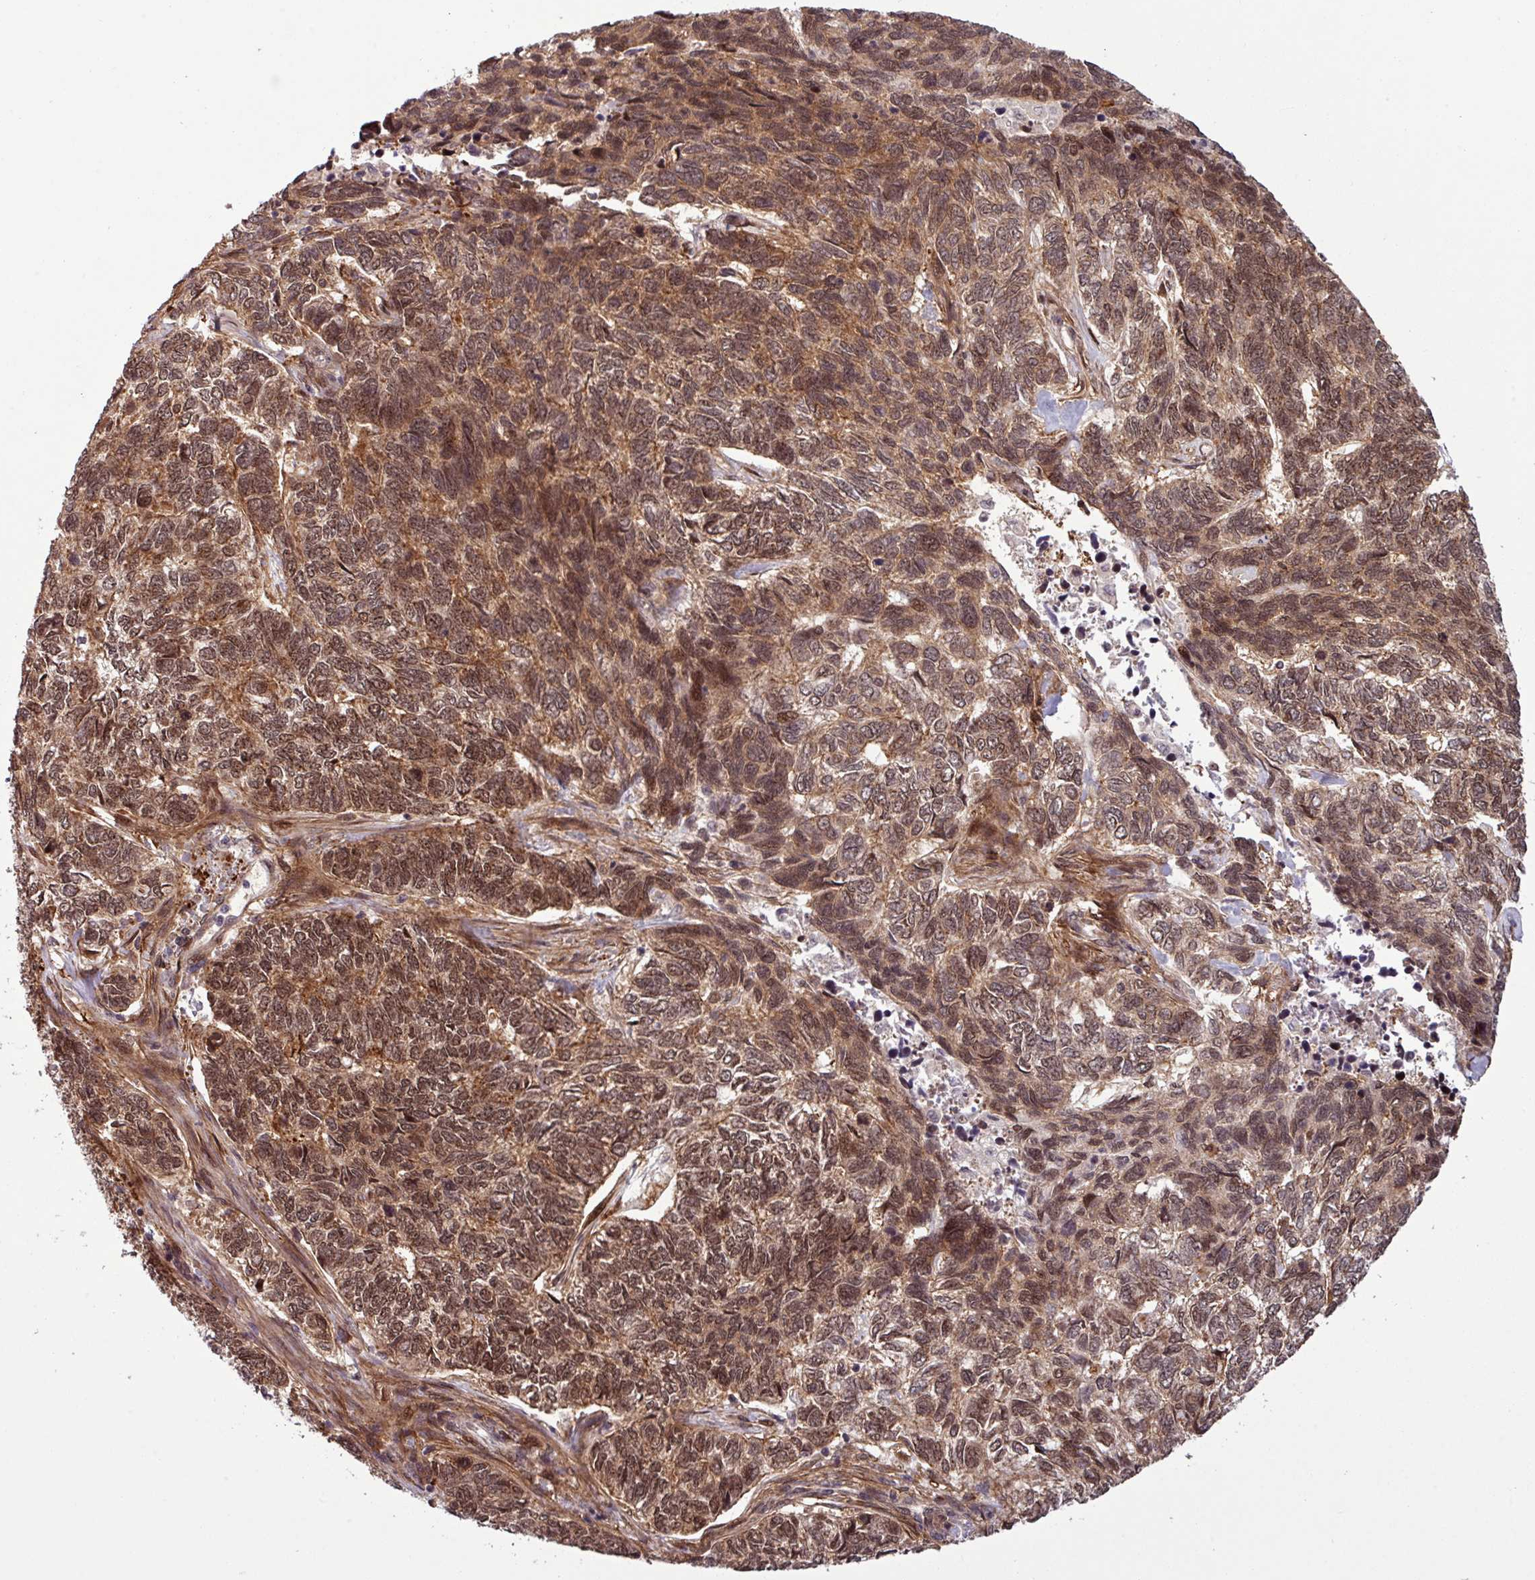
{"staining": {"intensity": "moderate", "quantity": ">75%", "location": "cytoplasmic/membranous,nuclear"}, "tissue": "skin cancer", "cell_type": "Tumor cells", "image_type": "cancer", "snomed": [{"axis": "morphology", "description": "Basal cell carcinoma"}, {"axis": "topography", "description": "Skin"}], "caption": "Skin basal cell carcinoma stained with immunohistochemistry exhibits moderate cytoplasmic/membranous and nuclear staining in approximately >75% of tumor cells.", "gene": "C7orf50", "patient": {"sex": "female", "age": 65}}